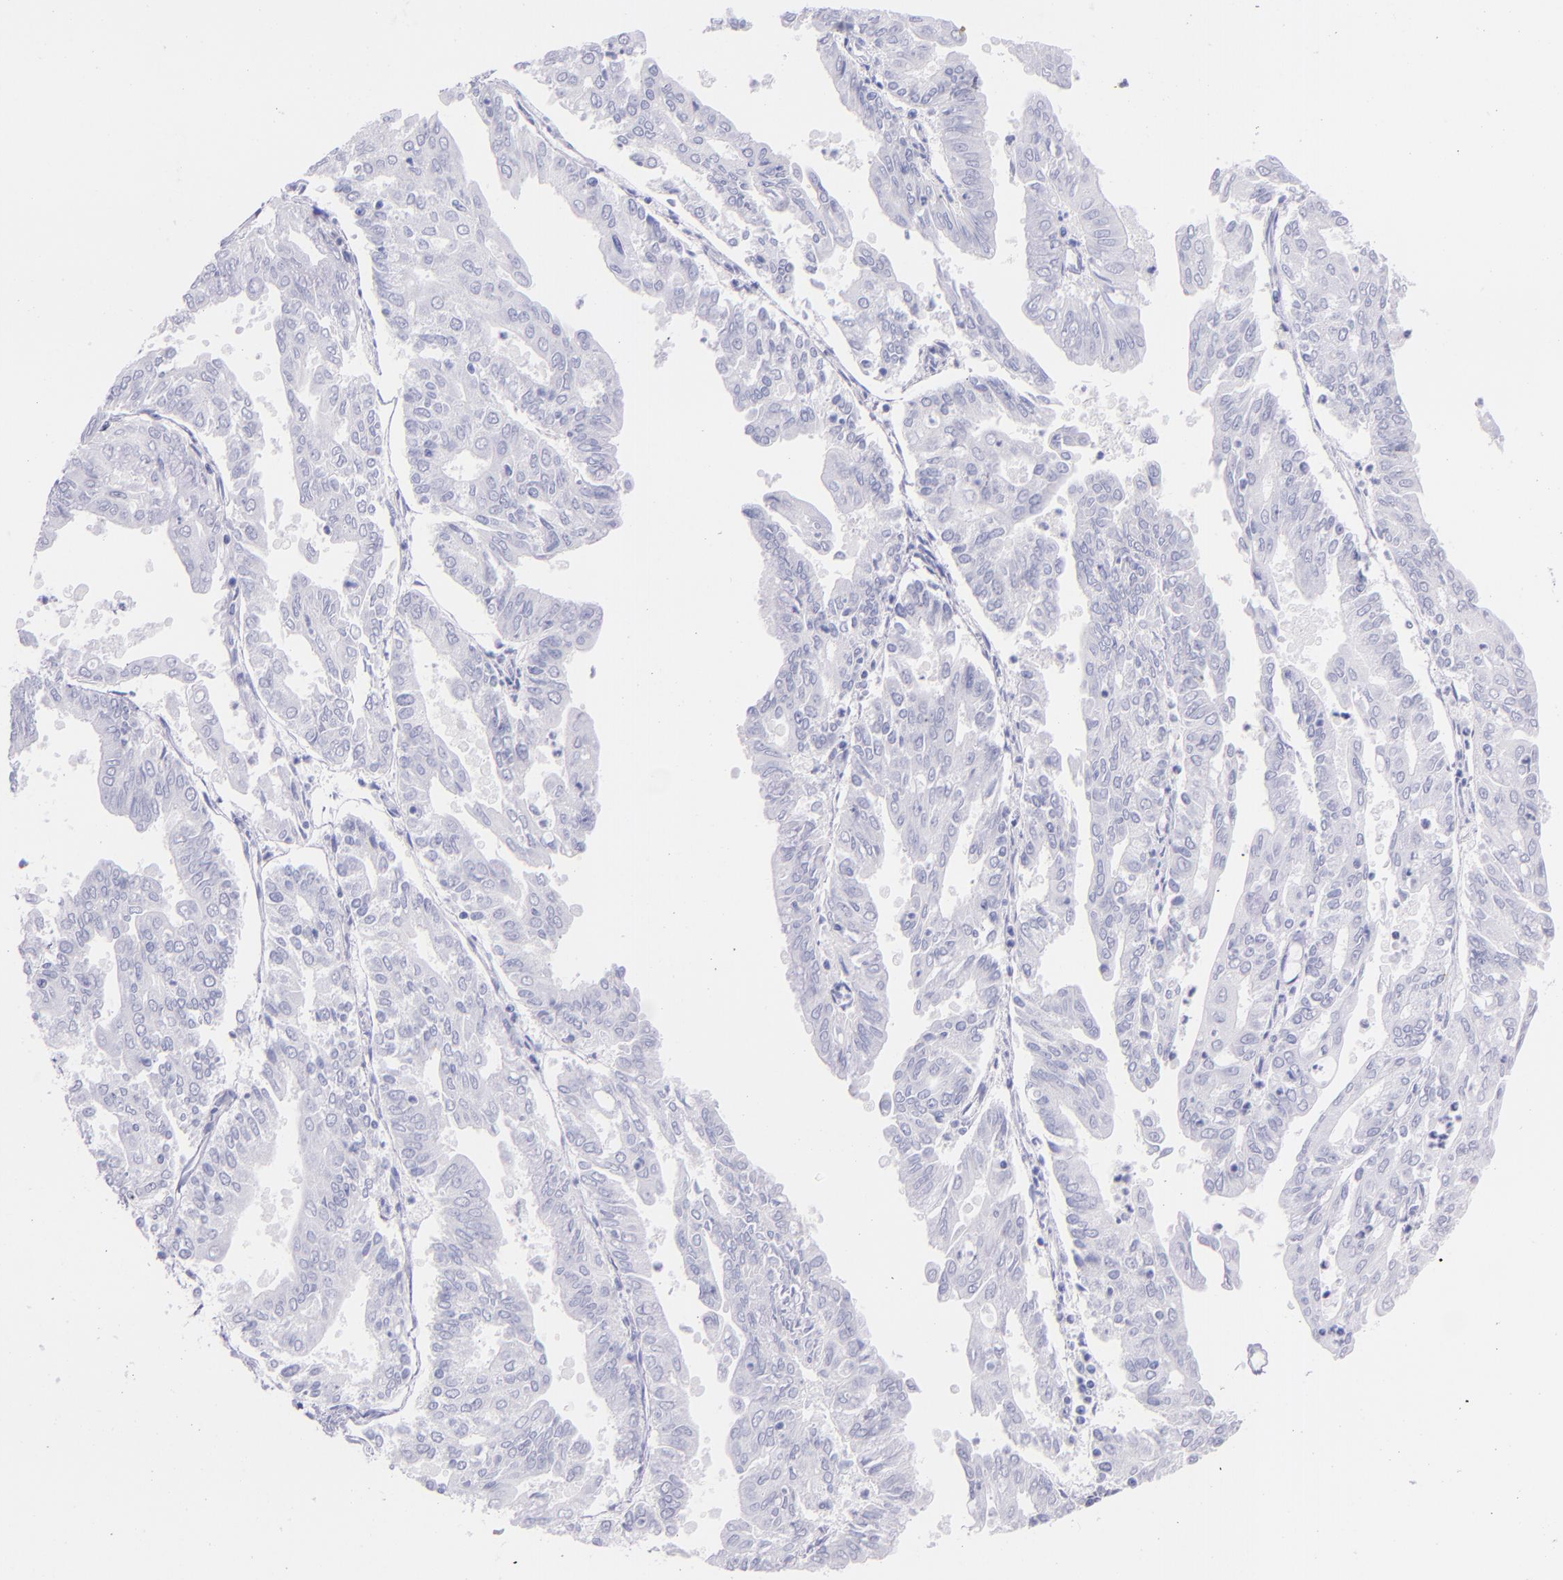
{"staining": {"intensity": "negative", "quantity": "none", "location": "none"}, "tissue": "endometrial cancer", "cell_type": "Tumor cells", "image_type": "cancer", "snomed": [{"axis": "morphology", "description": "Adenocarcinoma, NOS"}, {"axis": "topography", "description": "Endometrium"}], "caption": "Tumor cells show no significant staining in endometrial adenocarcinoma.", "gene": "SFTPB", "patient": {"sex": "female", "age": 79}}